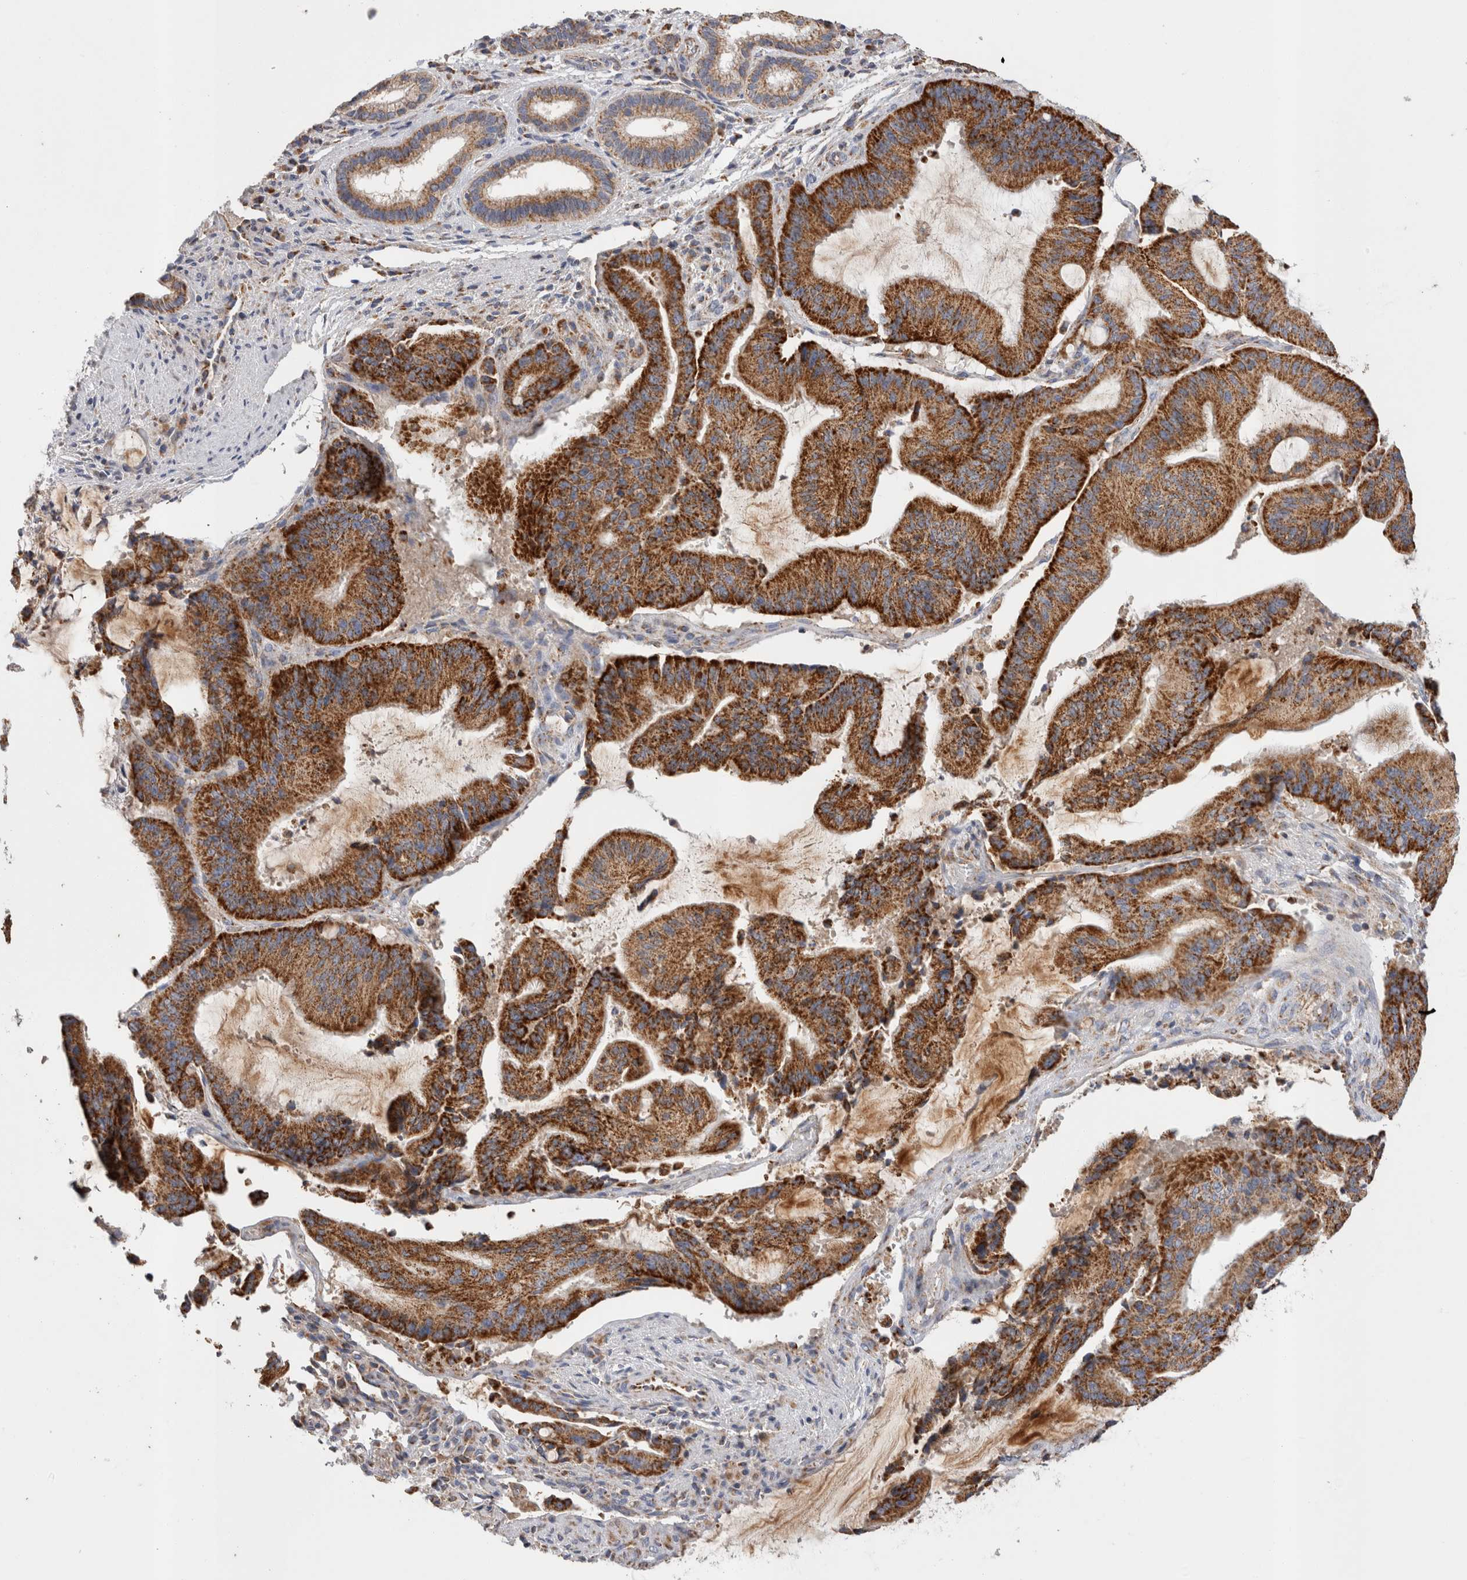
{"staining": {"intensity": "strong", "quantity": ">75%", "location": "cytoplasmic/membranous"}, "tissue": "liver cancer", "cell_type": "Tumor cells", "image_type": "cancer", "snomed": [{"axis": "morphology", "description": "Normal tissue, NOS"}, {"axis": "morphology", "description": "Cholangiocarcinoma"}, {"axis": "topography", "description": "Liver"}, {"axis": "topography", "description": "Peripheral nerve tissue"}], "caption": "Immunohistochemical staining of cholangiocarcinoma (liver) shows high levels of strong cytoplasmic/membranous staining in about >75% of tumor cells. (DAB IHC with brightfield microscopy, high magnification).", "gene": "IARS2", "patient": {"sex": "female", "age": 73}}